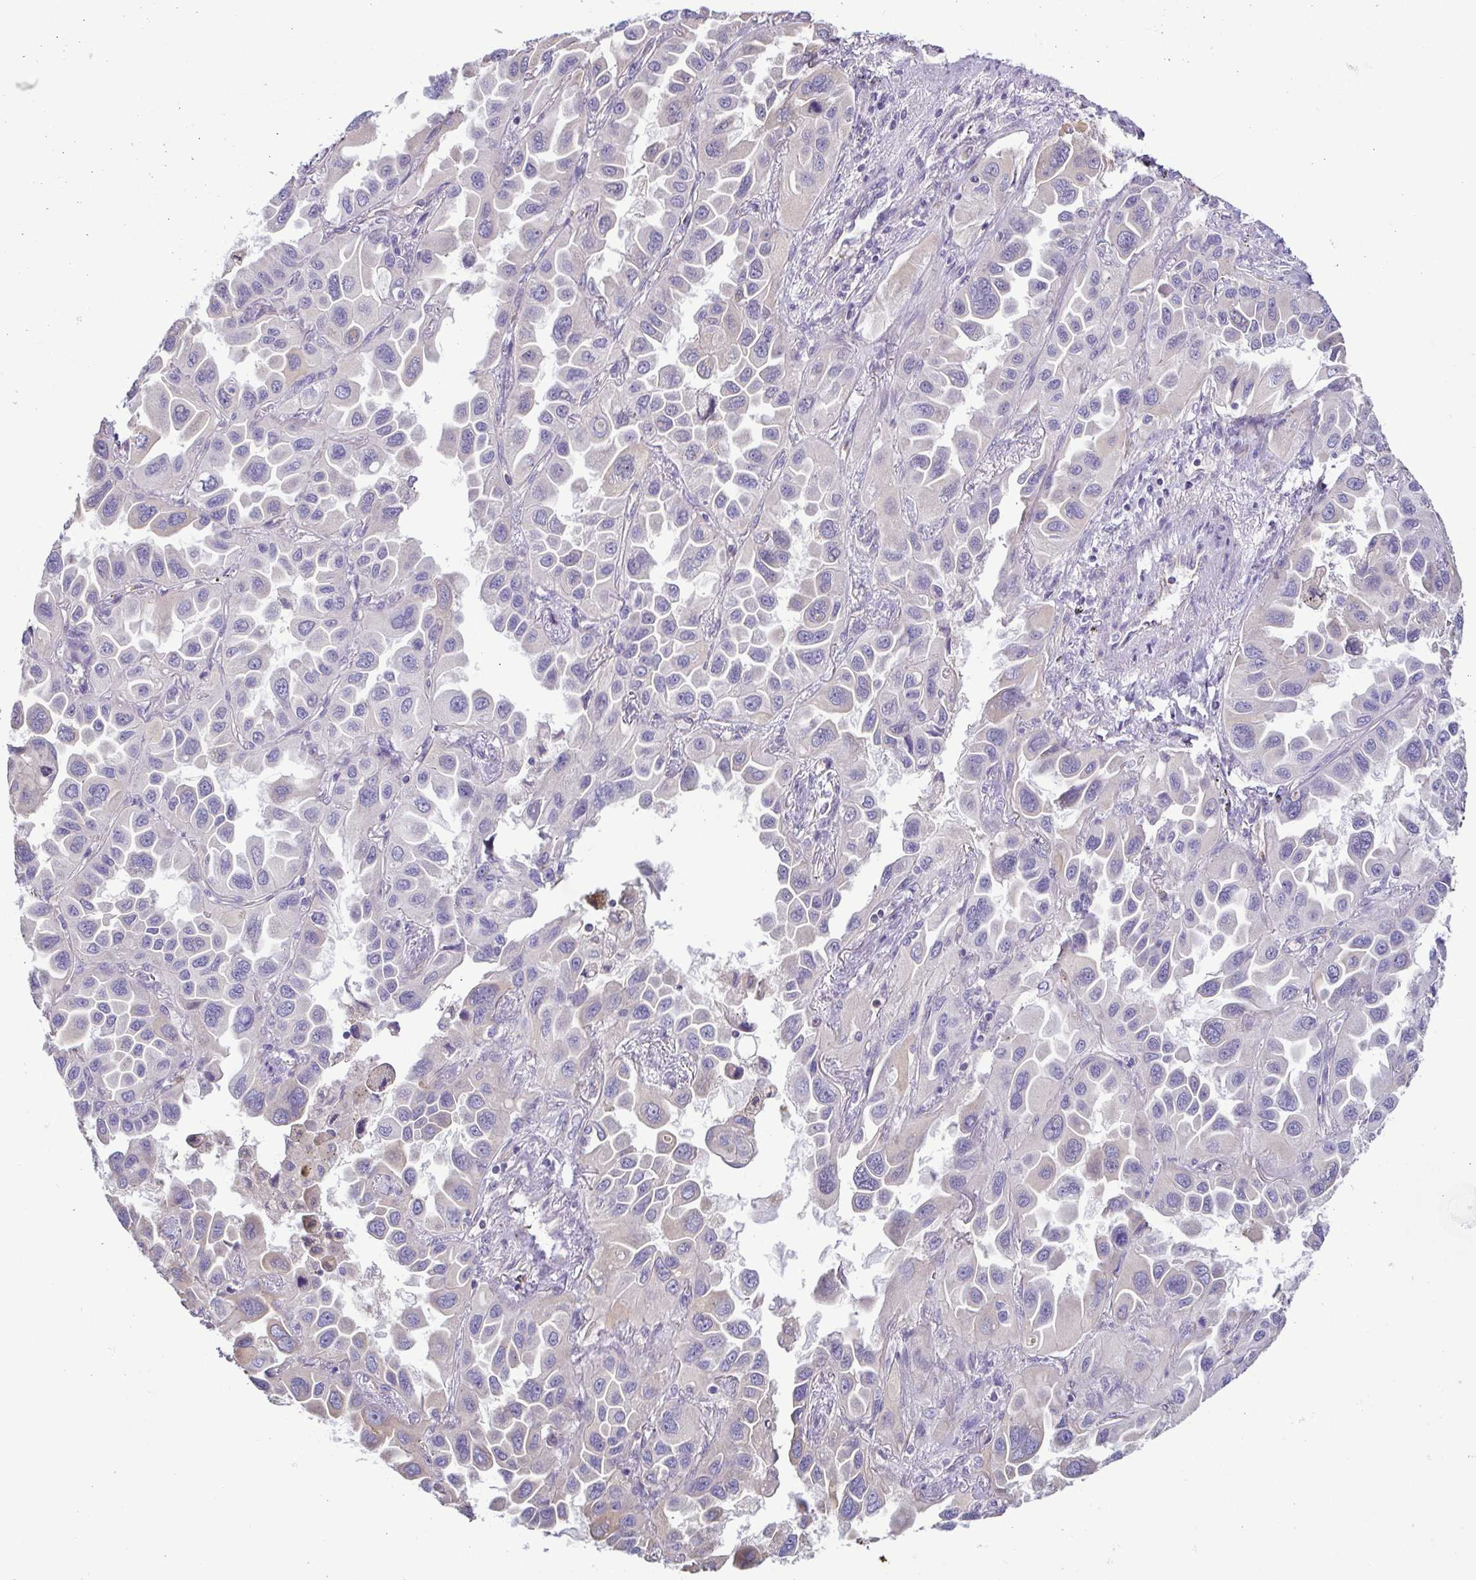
{"staining": {"intensity": "negative", "quantity": "none", "location": "none"}, "tissue": "lung cancer", "cell_type": "Tumor cells", "image_type": "cancer", "snomed": [{"axis": "morphology", "description": "Adenocarcinoma, NOS"}, {"axis": "topography", "description": "Lung"}], "caption": "This histopathology image is of lung adenocarcinoma stained with IHC to label a protein in brown with the nuclei are counter-stained blue. There is no staining in tumor cells.", "gene": "MYL10", "patient": {"sex": "male", "age": 64}}